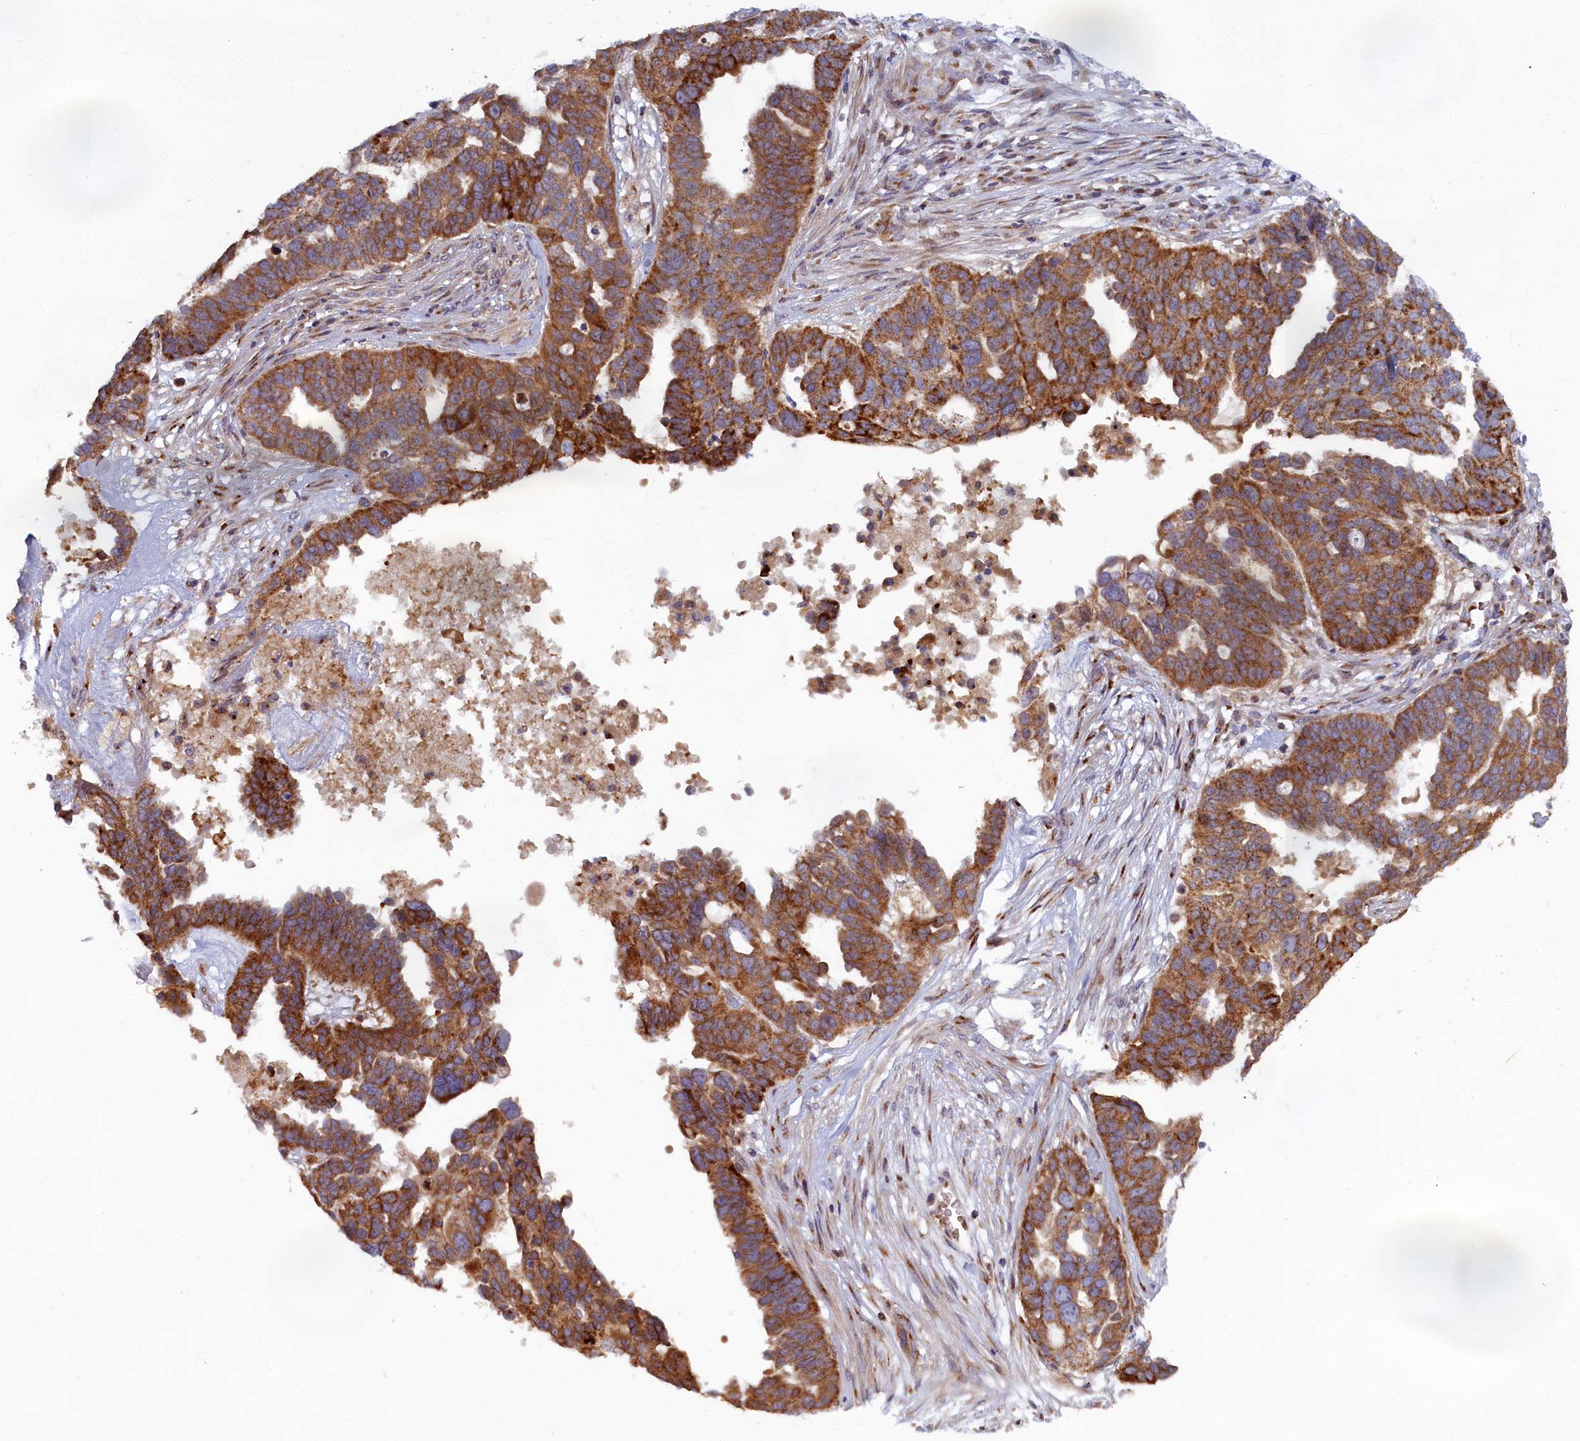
{"staining": {"intensity": "strong", "quantity": ">75%", "location": "cytoplasmic/membranous"}, "tissue": "ovarian cancer", "cell_type": "Tumor cells", "image_type": "cancer", "snomed": [{"axis": "morphology", "description": "Cystadenocarcinoma, serous, NOS"}, {"axis": "topography", "description": "Ovary"}], "caption": "A brown stain labels strong cytoplasmic/membranous expression of a protein in ovarian cancer tumor cells. Using DAB (3,3'-diaminobenzidine) (brown) and hematoxylin (blue) stains, captured at high magnification using brightfield microscopy.", "gene": "BLVRB", "patient": {"sex": "female", "age": 59}}